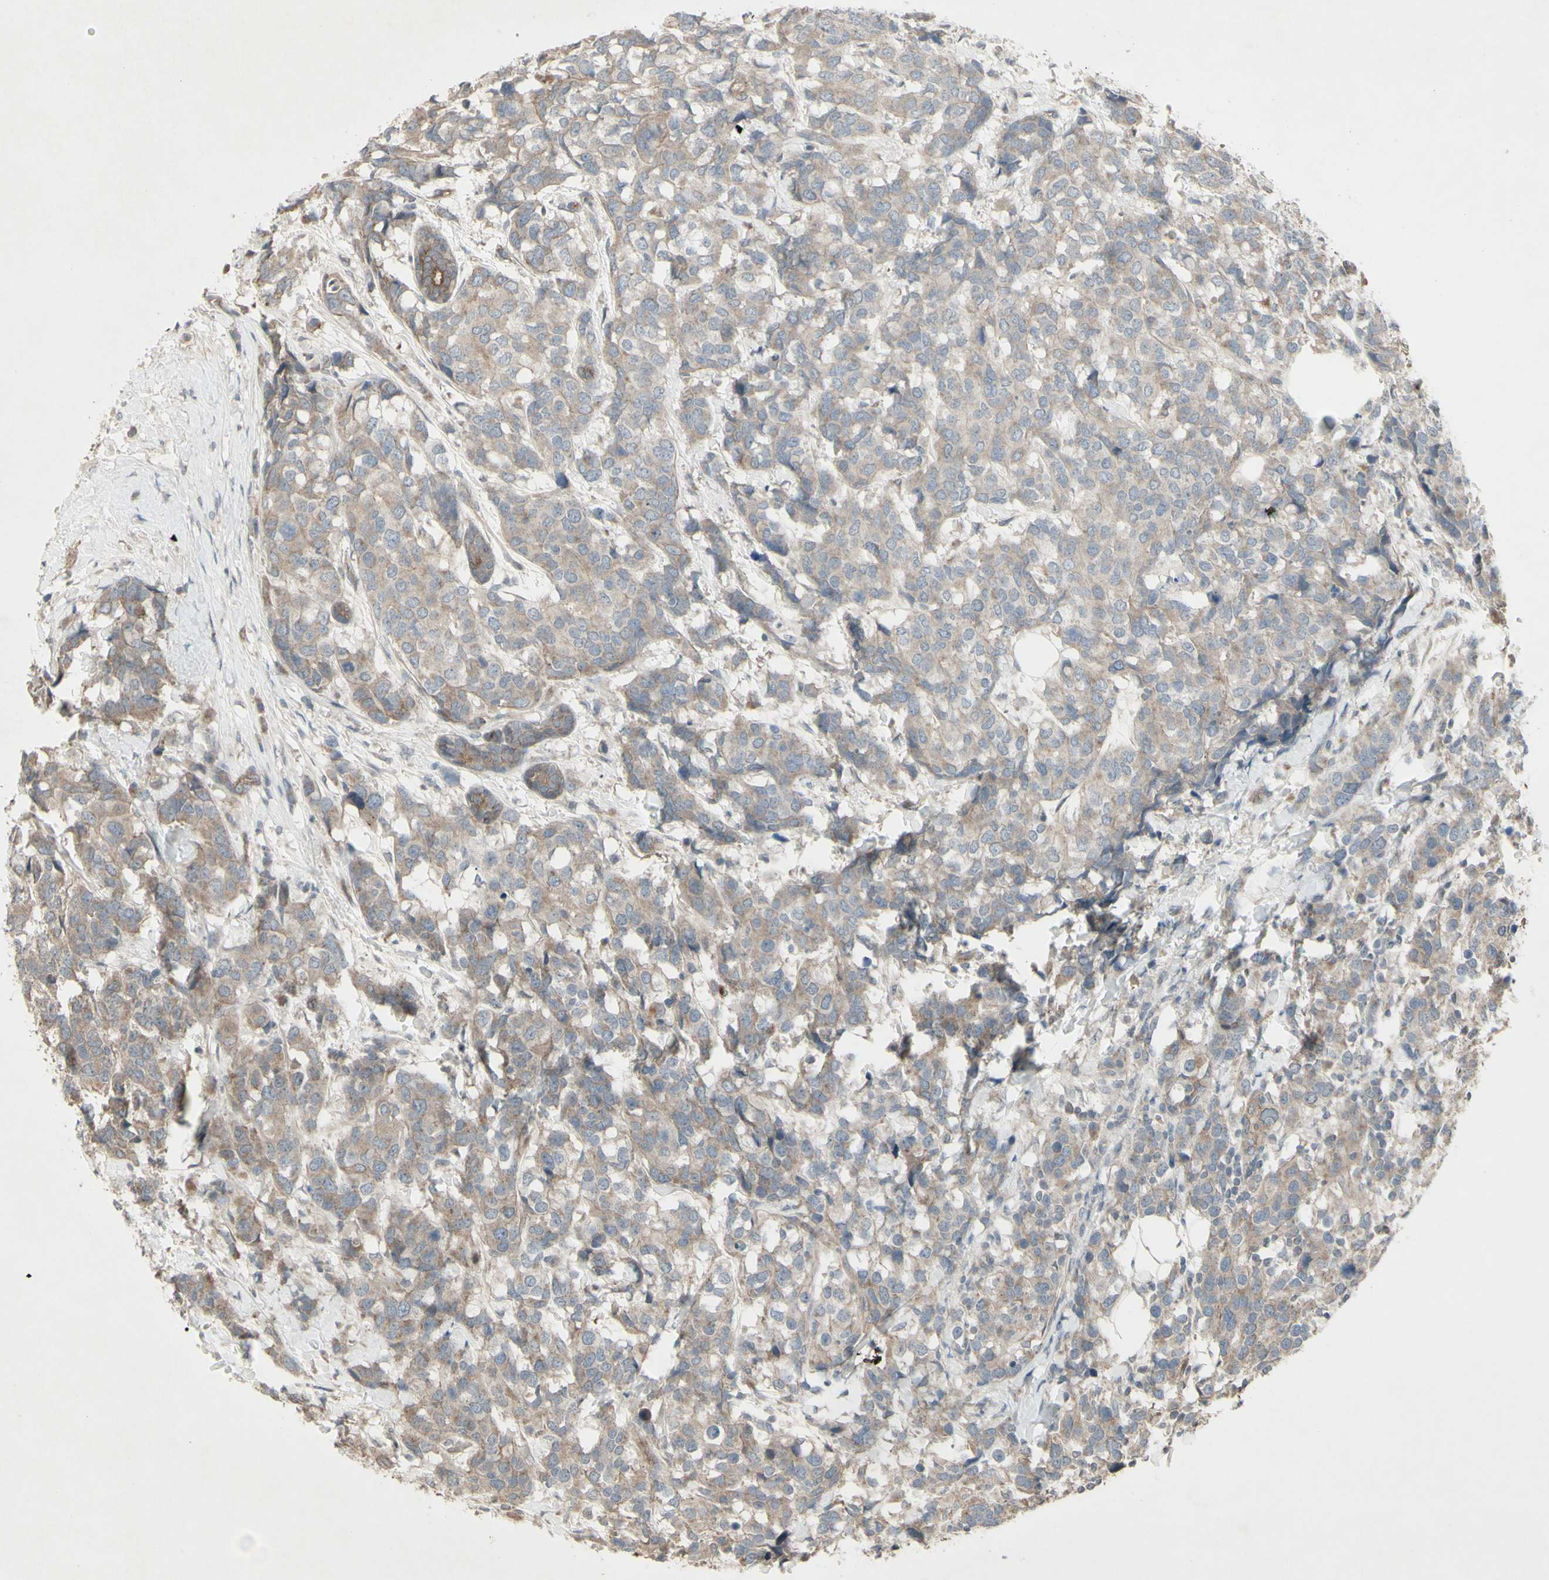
{"staining": {"intensity": "weak", "quantity": ">75%", "location": "cytoplasmic/membranous"}, "tissue": "breast cancer", "cell_type": "Tumor cells", "image_type": "cancer", "snomed": [{"axis": "morphology", "description": "Lobular carcinoma"}, {"axis": "topography", "description": "Breast"}], "caption": "Protein staining reveals weak cytoplasmic/membranous positivity in about >75% of tumor cells in breast lobular carcinoma.", "gene": "JAG1", "patient": {"sex": "female", "age": 59}}